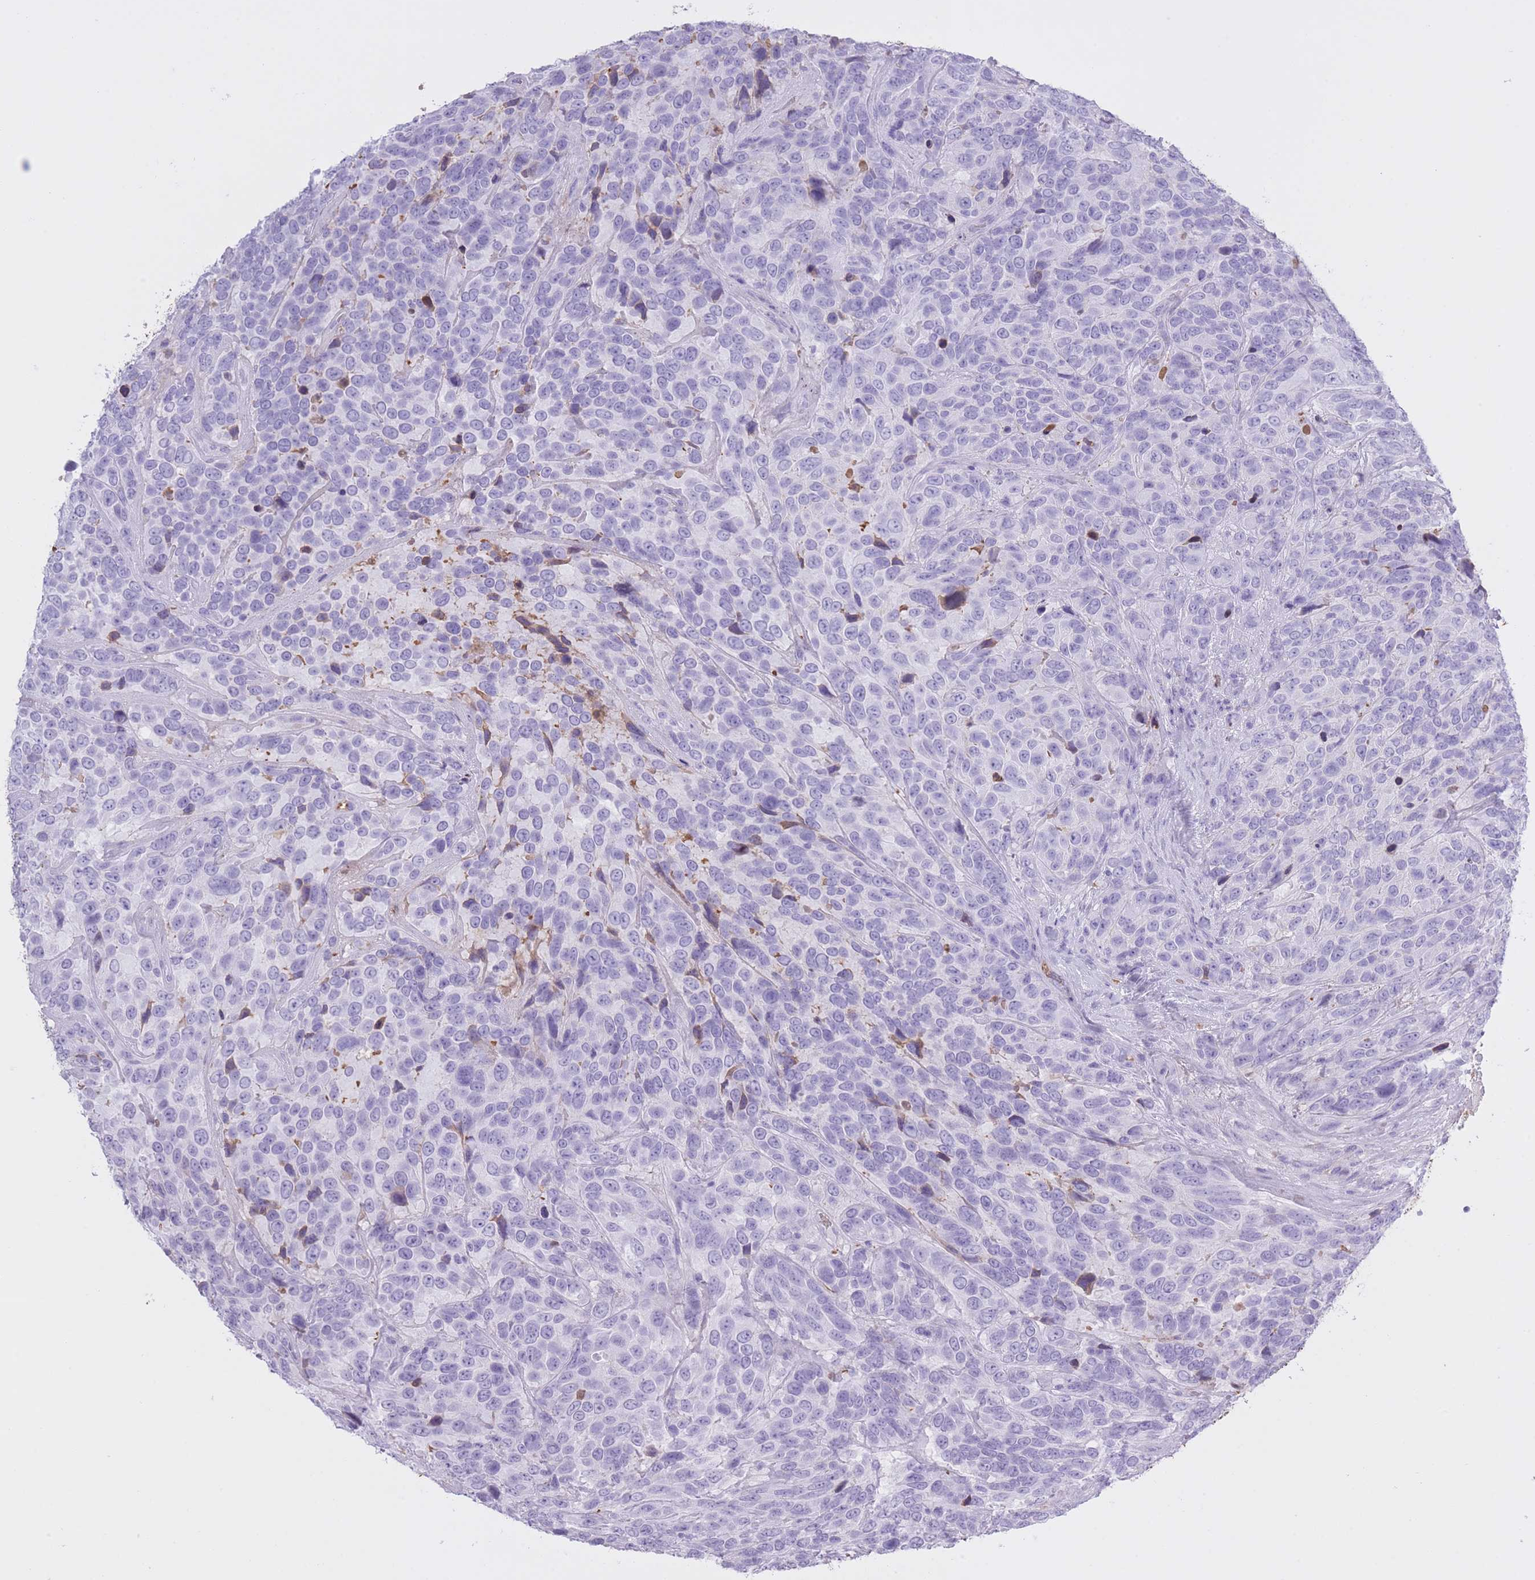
{"staining": {"intensity": "negative", "quantity": "none", "location": "none"}, "tissue": "urothelial cancer", "cell_type": "Tumor cells", "image_type": "cancer", "snomed": [{"axis": "morphology", "description": "Urothelial carcinoma, High grade"}, {"axis": "topography", "description": "Urinary bladder"}], "caption": "Tumor cells show no significant protein positivity in urothelial carcinoma (high-grade). (Stains: DAB (3,3'-diaminobenzidine) IHC with hematoxylin counter stain, Microscopy: brightfield microscopy at high magnification).", "gene": "AP3S2", "patient": {"sex": "female", "age": 70}}